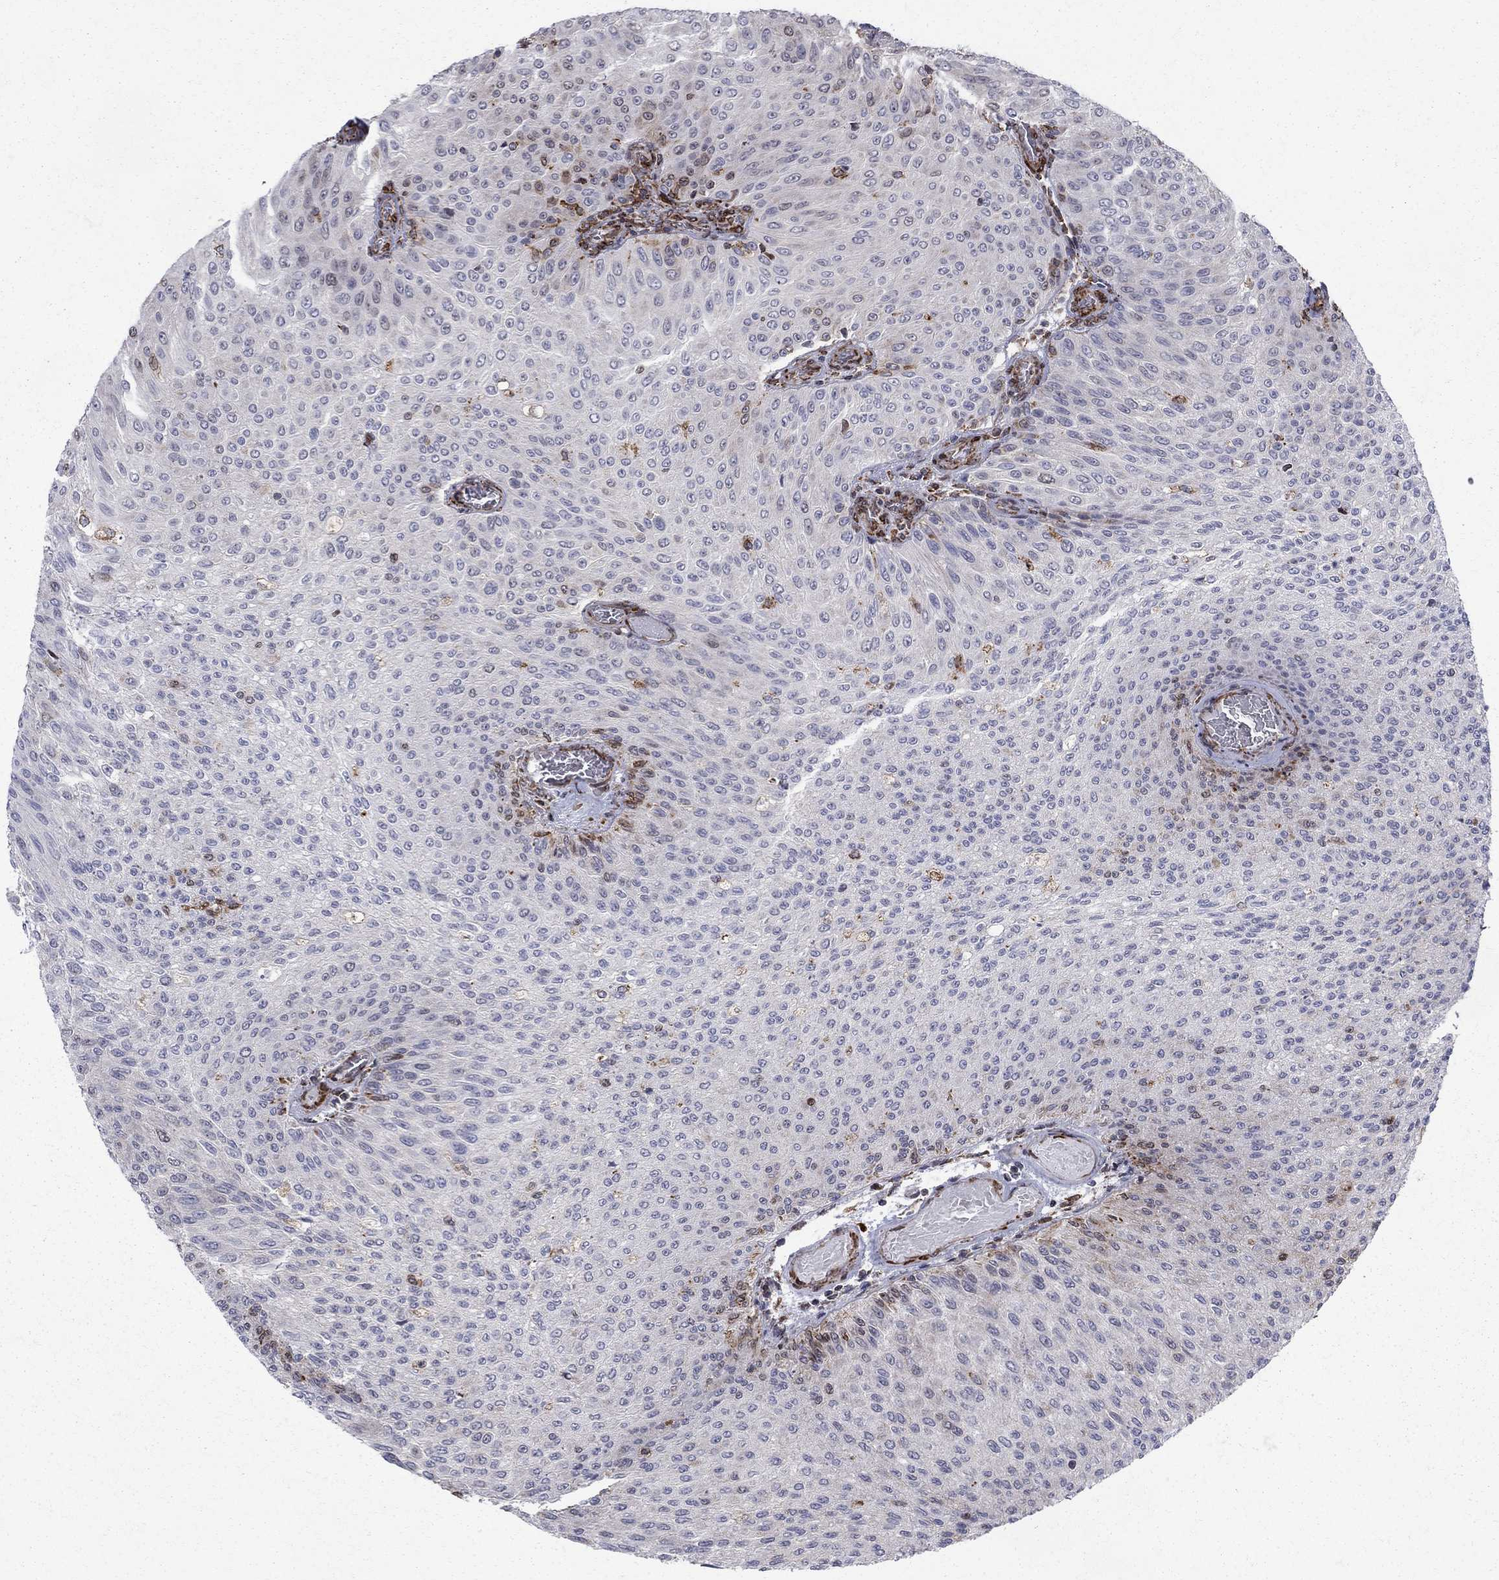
{"staining": {"intensity": "moderate", "quantity": "<25%", "location": "cytoplasmic/membranous"}, "tissue": "urothelial cancer", "cell_type": "Tumor cells", "image_type": "cancer", "snomed": [{"axis": "morphology", "description": "Urothelial carcinoma, Low grade"}, {"axis": "topography", "description": "Ureter, NOS"}, {"axis": "topography", "description": "Urinary bladder"}], "caption": "Urothelial cancer stained with a protein marker demonstrates moderate staining in tumor cells.", "gene": "CAB39L", "patient": {"sex": "male", "age": 78}}